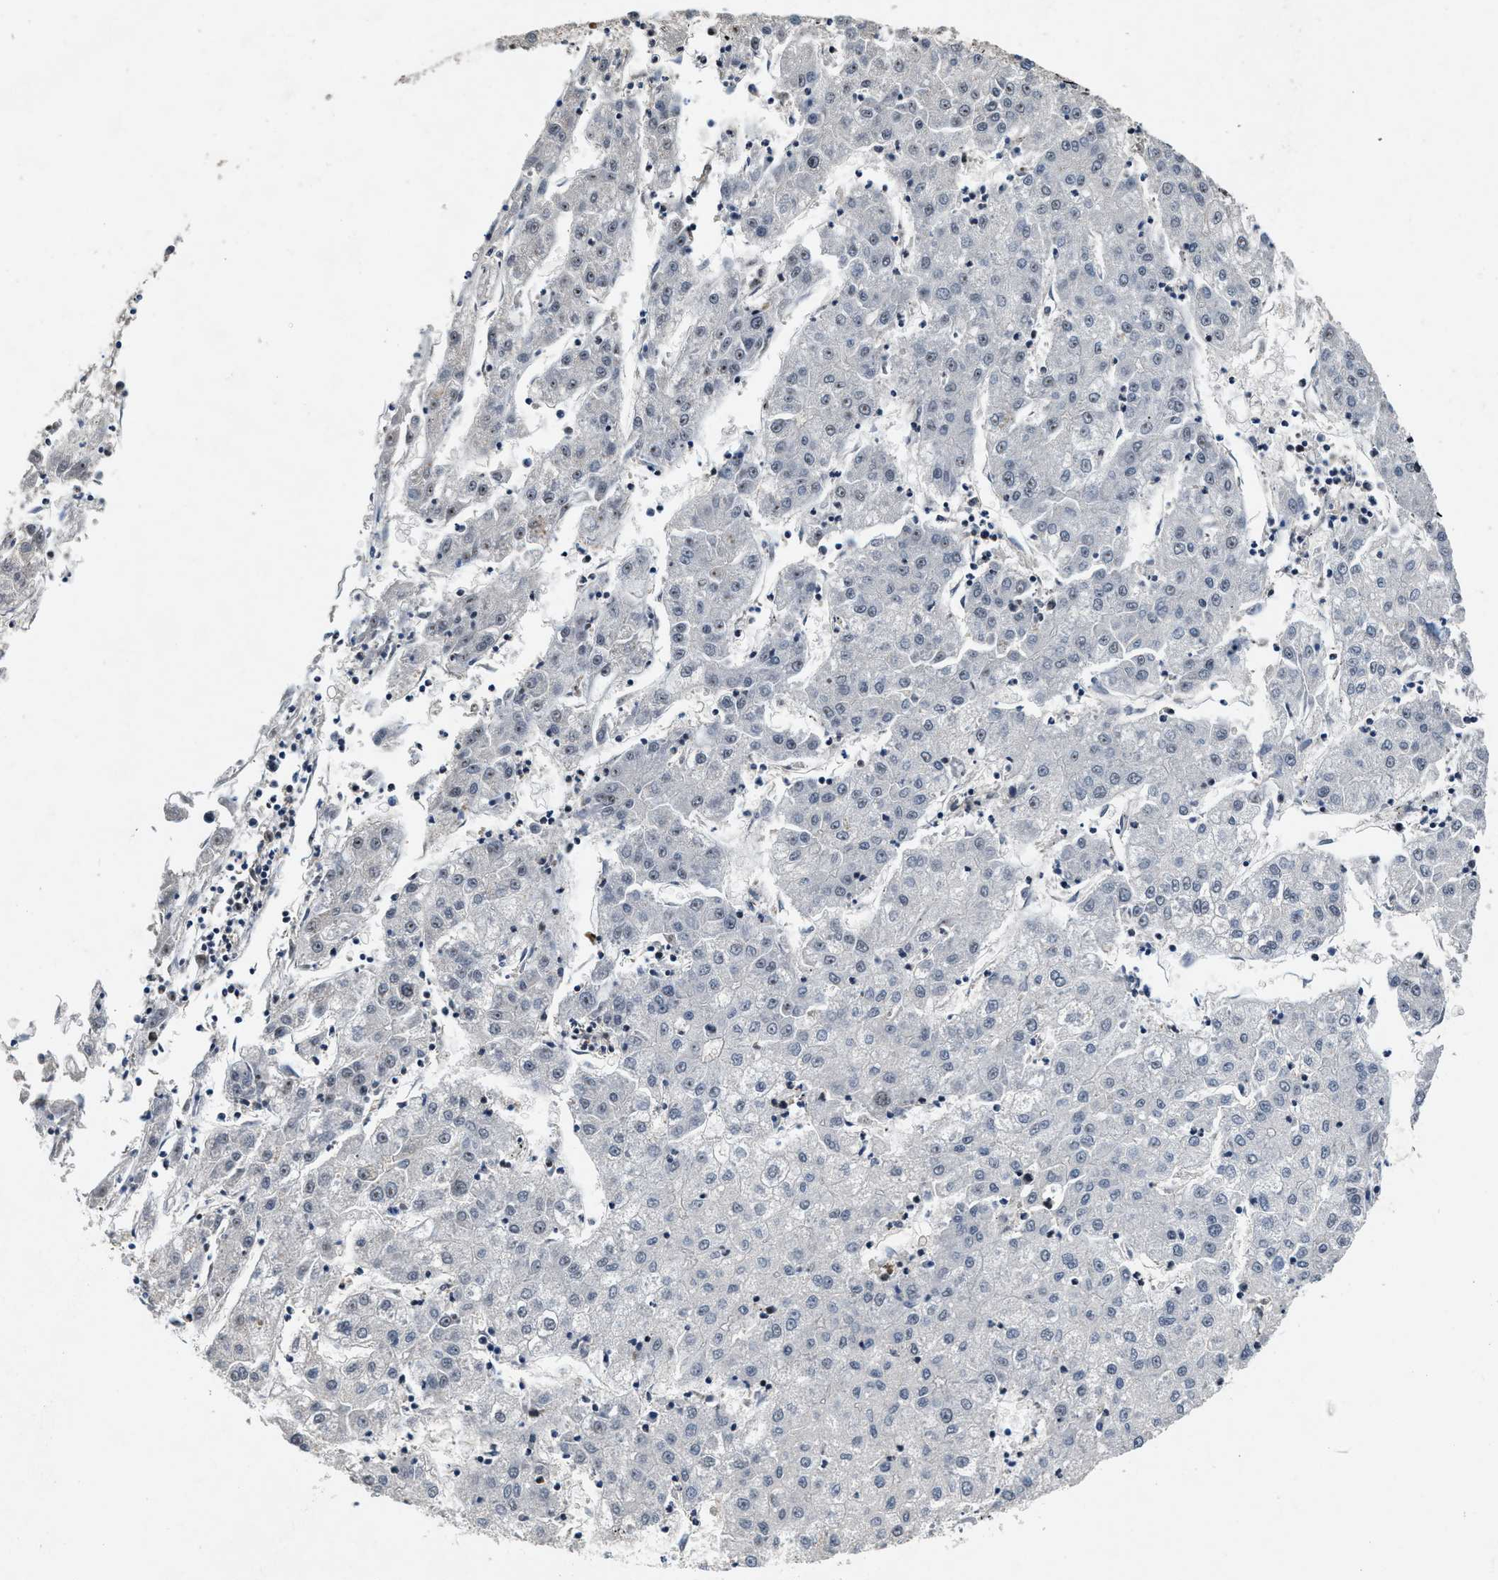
{"staining": {"intensity": "negative", "quantity": "none", "location": "none"}, "tissue": "liver cancer", "cell_type": "Tumor cells", "image_type": "cancer", "snomed": [{"axis": "morphology", "description": "Carcinoma, Hepatocellular, NOS"}, {"axis": "topography", "description": "Liver"}], "caption": "IHC image of liver hepatocellular carcinoma stained for a protein (brown), which demonstrates no expression in tumor cells.", "gene": "SUPT16H", "patient": {"sex": "male", "age": 72}}